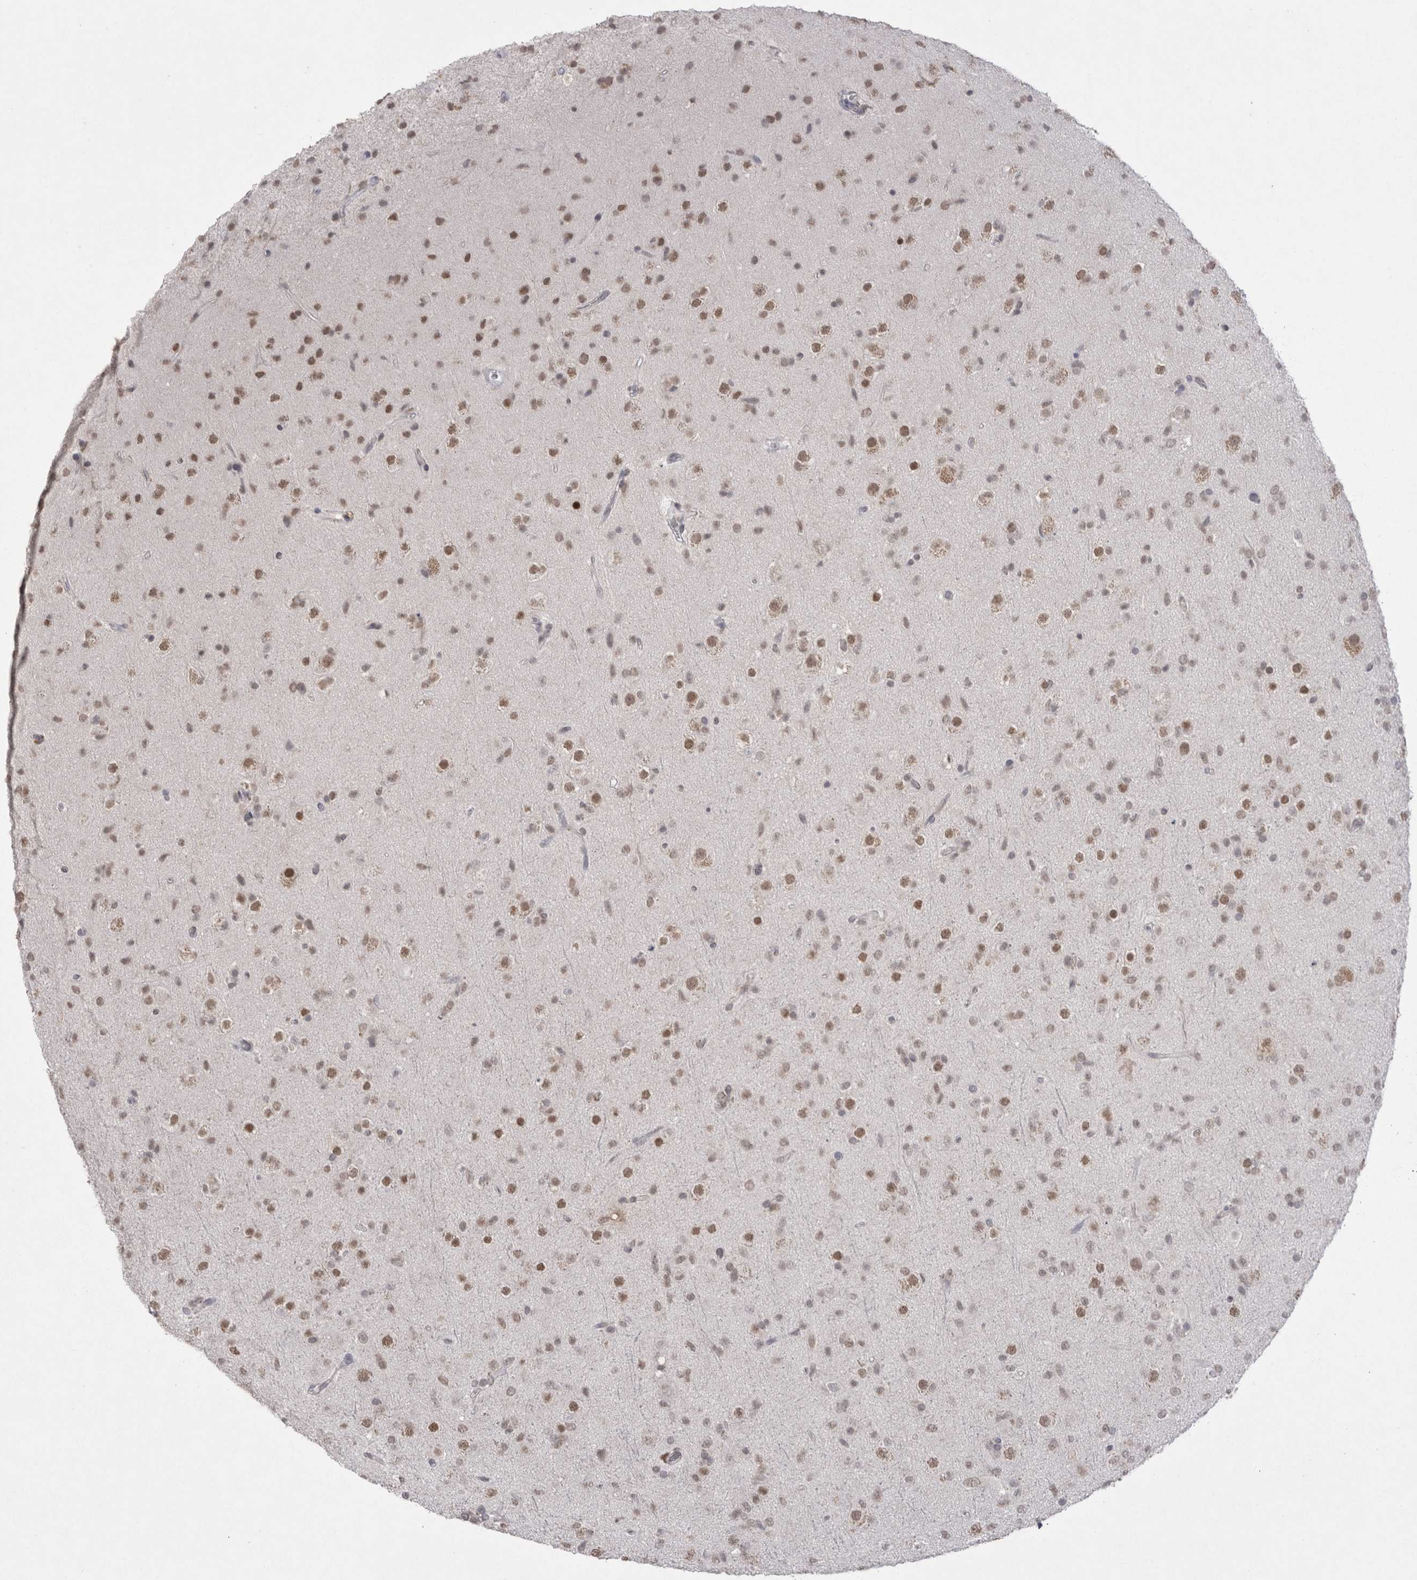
{"staining": {"intensity": "moderate", "quantity": ">75%", "location": "nuclear"}, "tissue": "glioma", "cell_type": "Tumor cells", "image_type": "cancer", "snomed": [{"axis": "morphology", "description": "Glioma, malignant, Low grade"}, {"axis": "topography", "description": "Brain"}], "caption": "The histopathology image displays staining of low-grade glioma (malignant), revealing moderate nuclear protein positivity (brown color) within tumor cells.", "gene": "DDX4", "patient": {"sex": "male", "age": 65}}